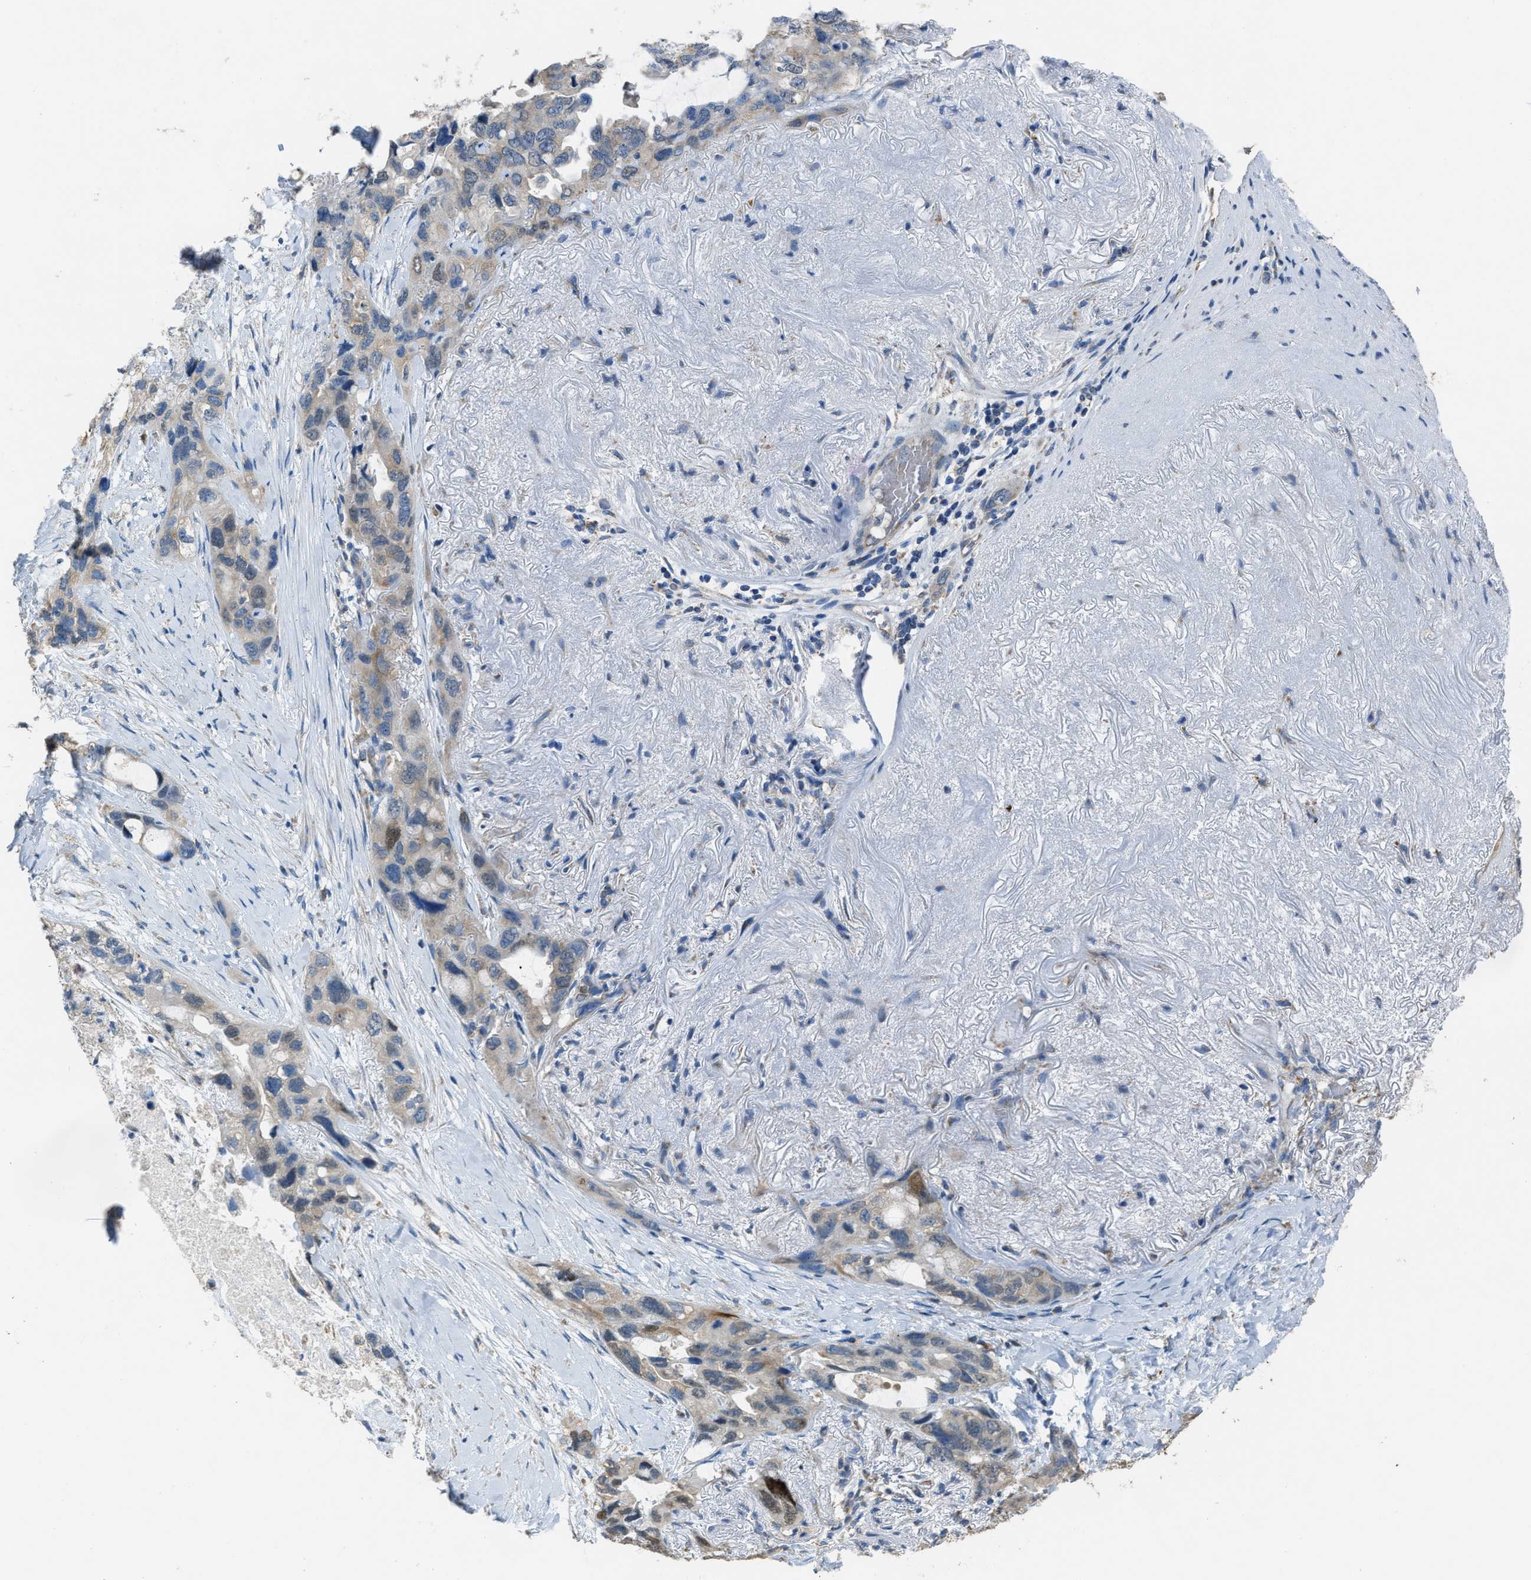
{"staining": {"intensity": "moderate", "quantity": "<25%", "location": "cytoplasmic/membranous,nuclear"}, "tissue": "lung cancer", "cell_type": "Tumor cells", "image_type": "cancer", "snomed": [{"axis": "morphology", "description": "Squamous cell carcinoma, NOS"}, {"axis": "topography", "description": "Lung"}], "caption": "Immunohistochemical staining of squamous cell carcinoma (lung) displays low levels of moderate cytoplasmic/membranous and nuclear protein positivity in approximately <25% of tumor cells.", "gene": "SLC25A11", "patient": {"sex": "female", "age": 73}}